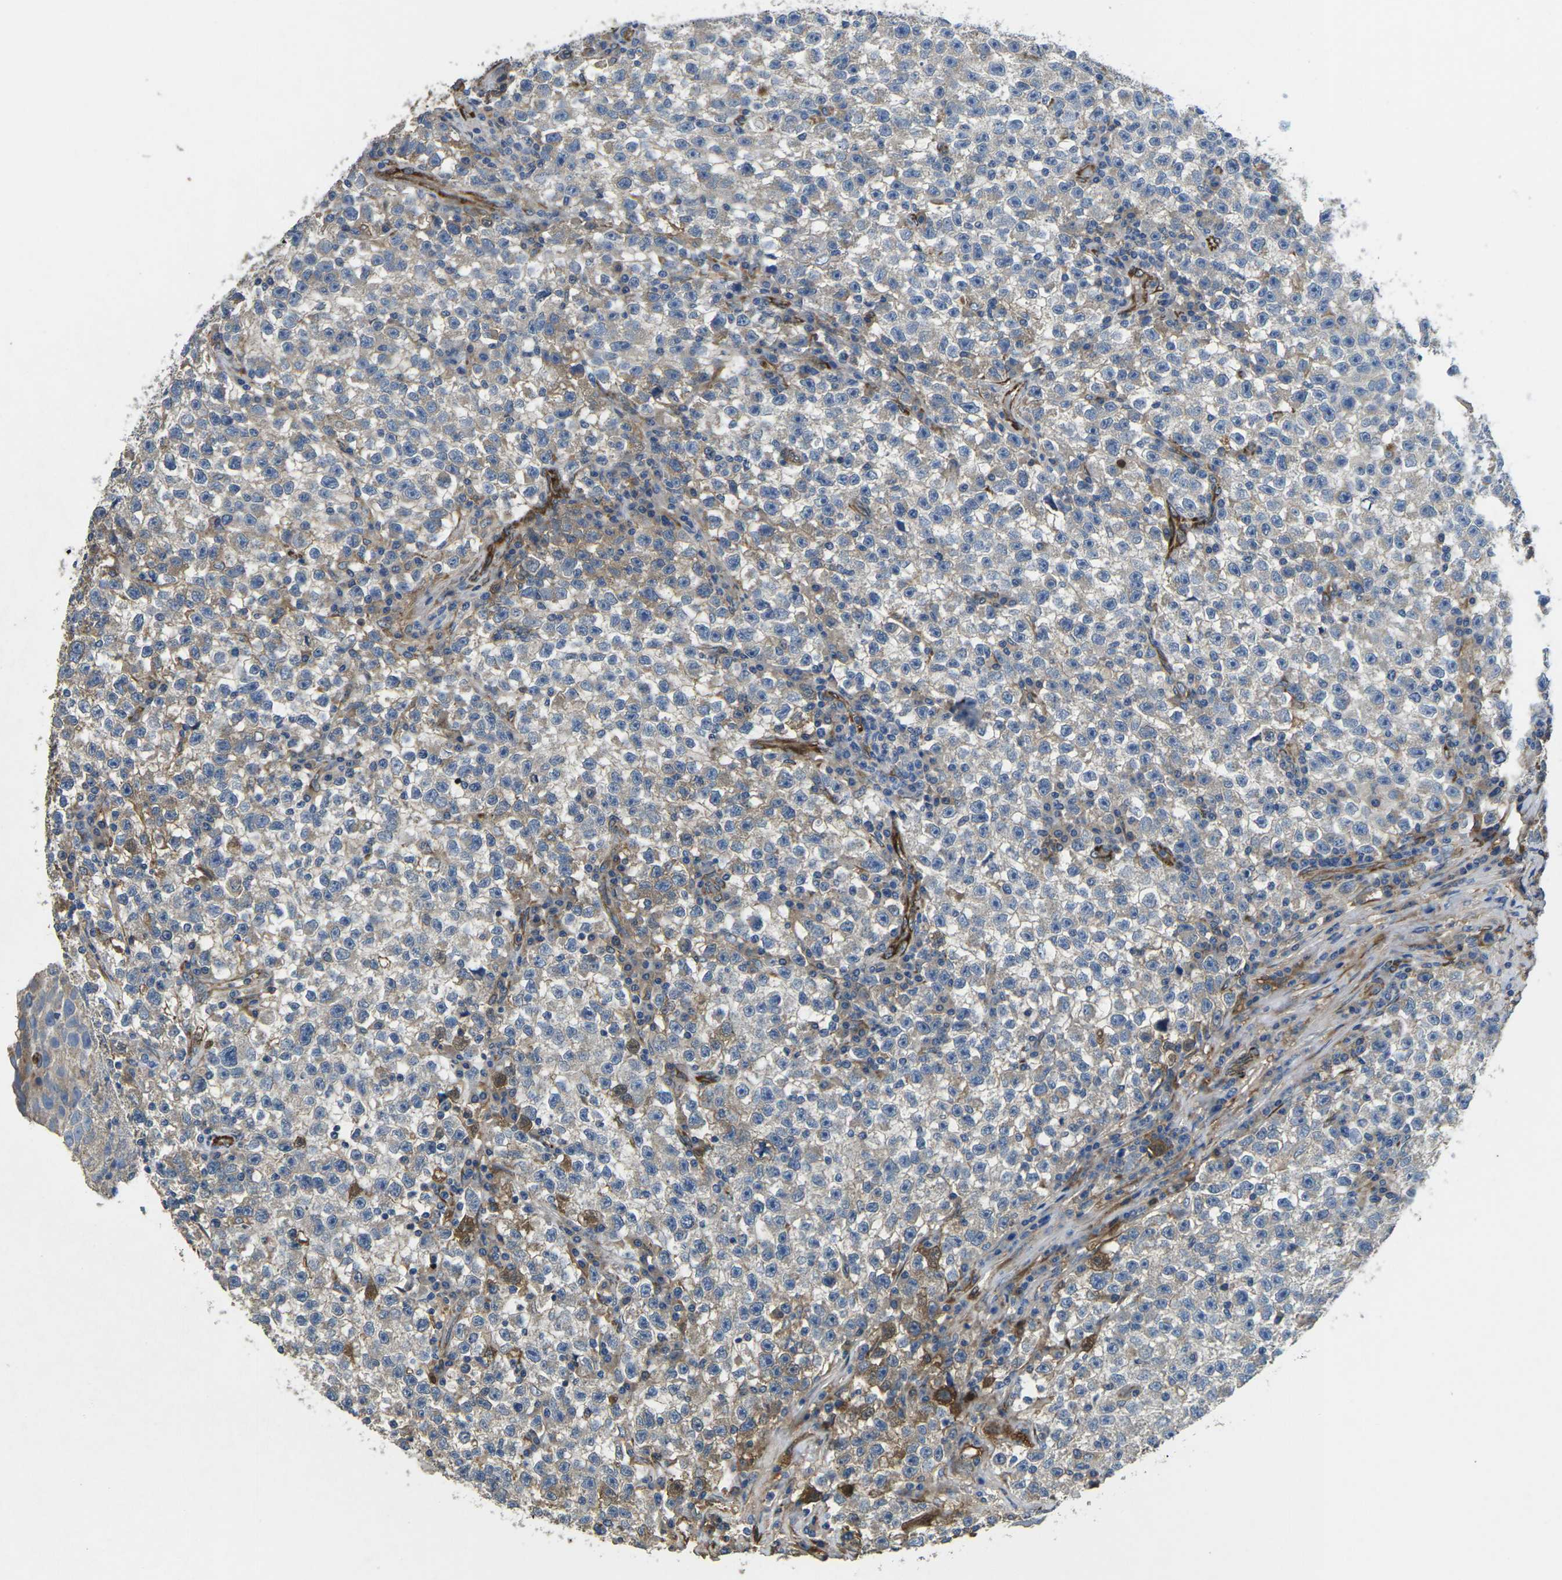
{"staining": {"intensity": "weak", "quantity": "<25%", "location": "cytoplasmic/membranous"}, "tissue": "testis cancer", "cell_type": "Tumor cells", "image_type": "cancer", "snomed": [{"axis": "morphology", "description": "Seminoma, NOS"}, {"axis": "topography", "description": "Testis"}], "caption": "IHC of human testis cancer (seminoma) reveals no positivity in tumor cells.", "gene": "PDZD8", "patient": {"sex": "male", "age": 22}}